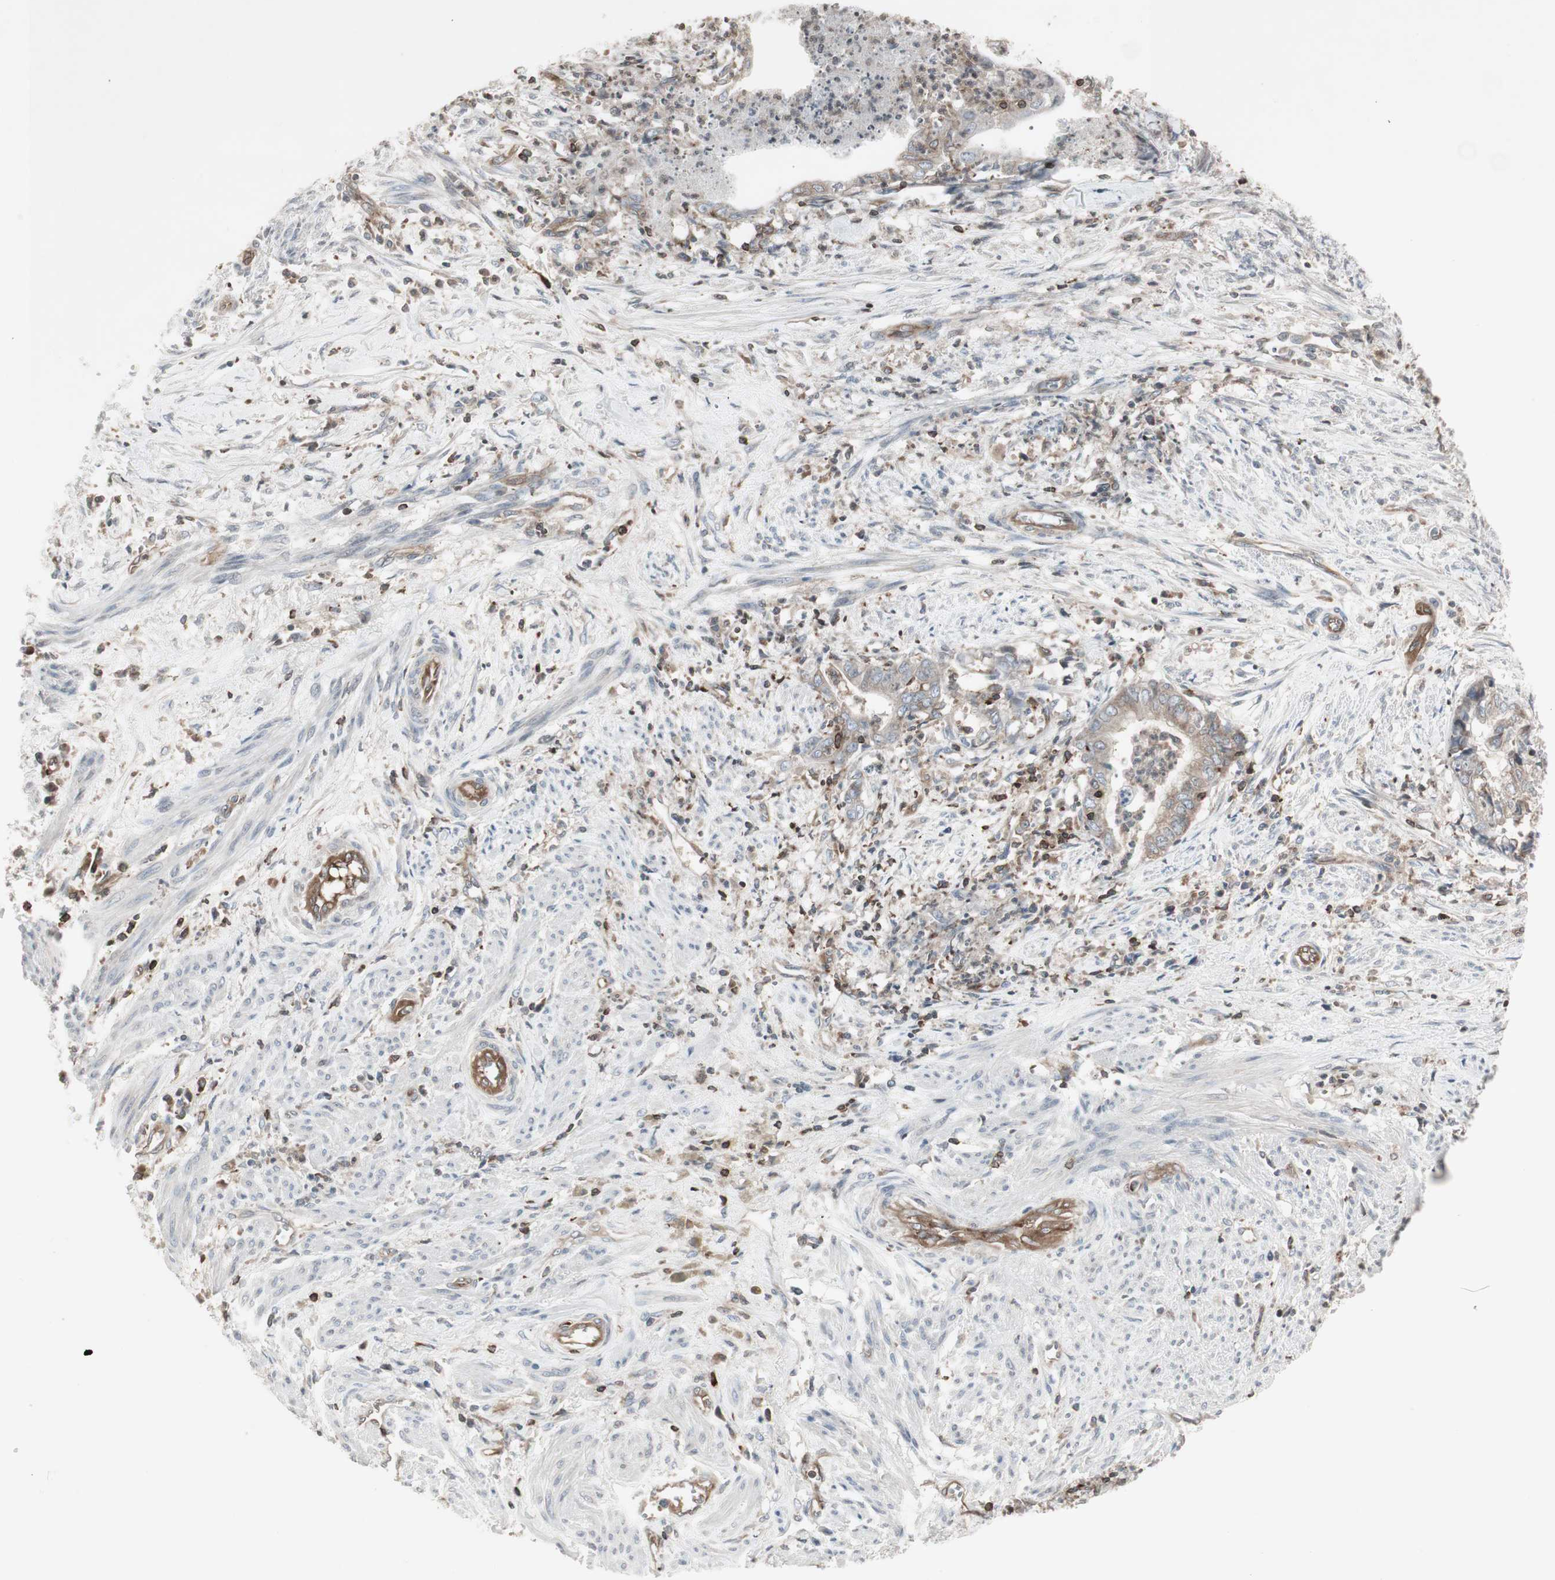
{"staining": {"intensity": "moderate", "quantity": "25%-75%", "location": "cytoplasmic/membranous"}, "tissue": "endometrial cancer", "cell_type": "Tumor cells", "image_type": "cancer", "snomed": [{"axis": "morphology", "description": "Necrosis, NOS"}, {"axis": "morphology", "description": "Adenocarcinoma, NOS"}, {"axis": "topography", "description": "Endometrium"}], "caption": "Protein staining of adenocarcinoma (endometrial) tissue reveals moderate cytoplasmic/membranous staining in approximately 25%-75% of tumor cells.", "gene": "ARHGEF1", "patient": {"sex": "female", "age": 79}}